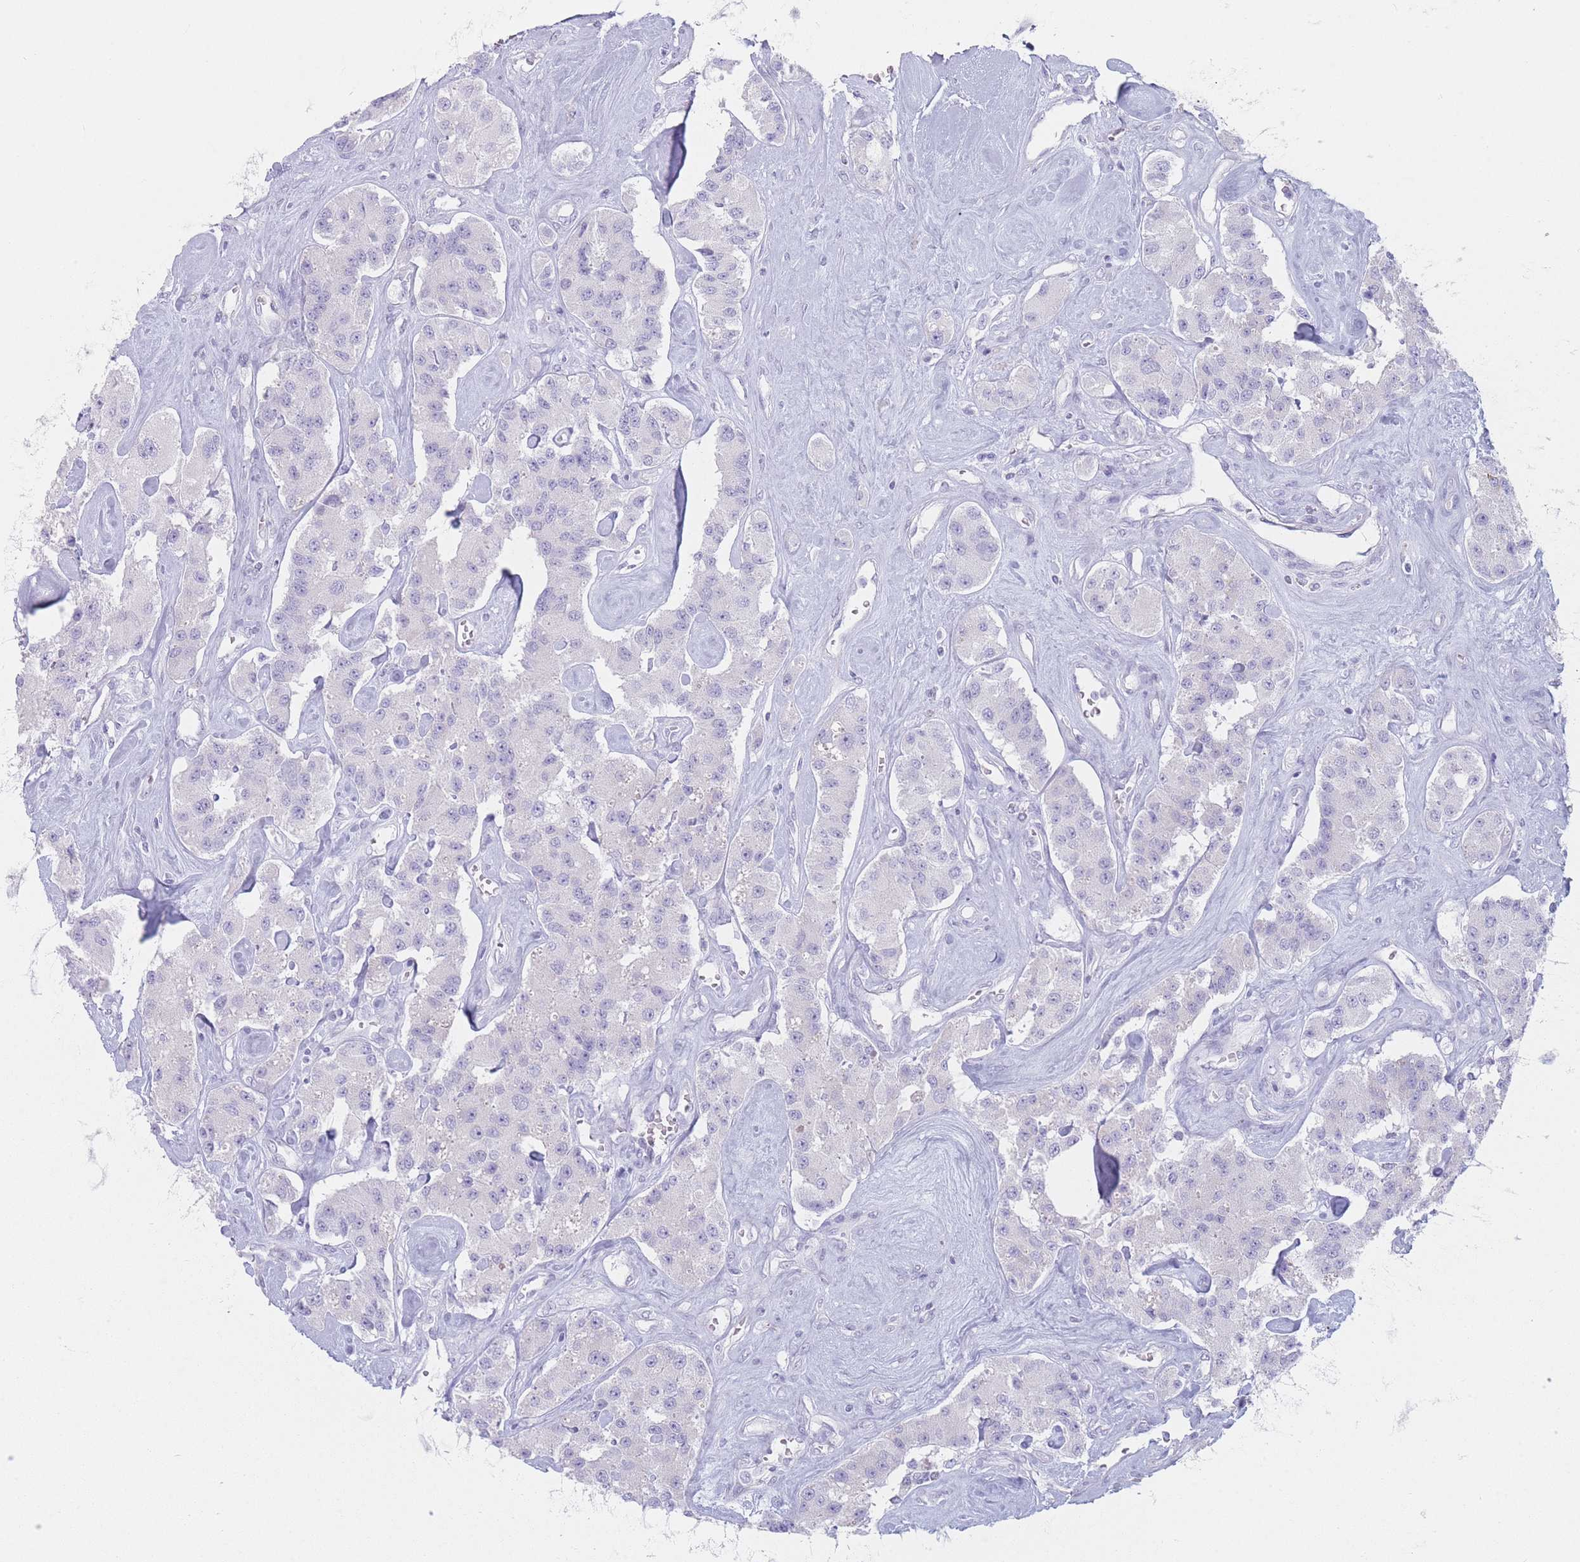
{"staining": {"intensity": "negative", "quantity": "none", "location": "none"}, "tissue": "carcinoid", "cell_type": "Tumor cells", "image_type": "cancer", "snomed": [{"axis": "morphology", "description": "Carcinoid, malignant, NOS"}, {"axis": "topography", "description": "Pancreas"}], "caption": "Image shows no significant protein expression in tumor cells of carcinoid (malignant). Brightfield microscopy of IHC stained with DAB (3,3'-diaminobenzidine) (brown) and hematoxylin (blue), captured at high magnification.", "gene": "GPR12", "patient": {"sex": "male", "age": 41}}